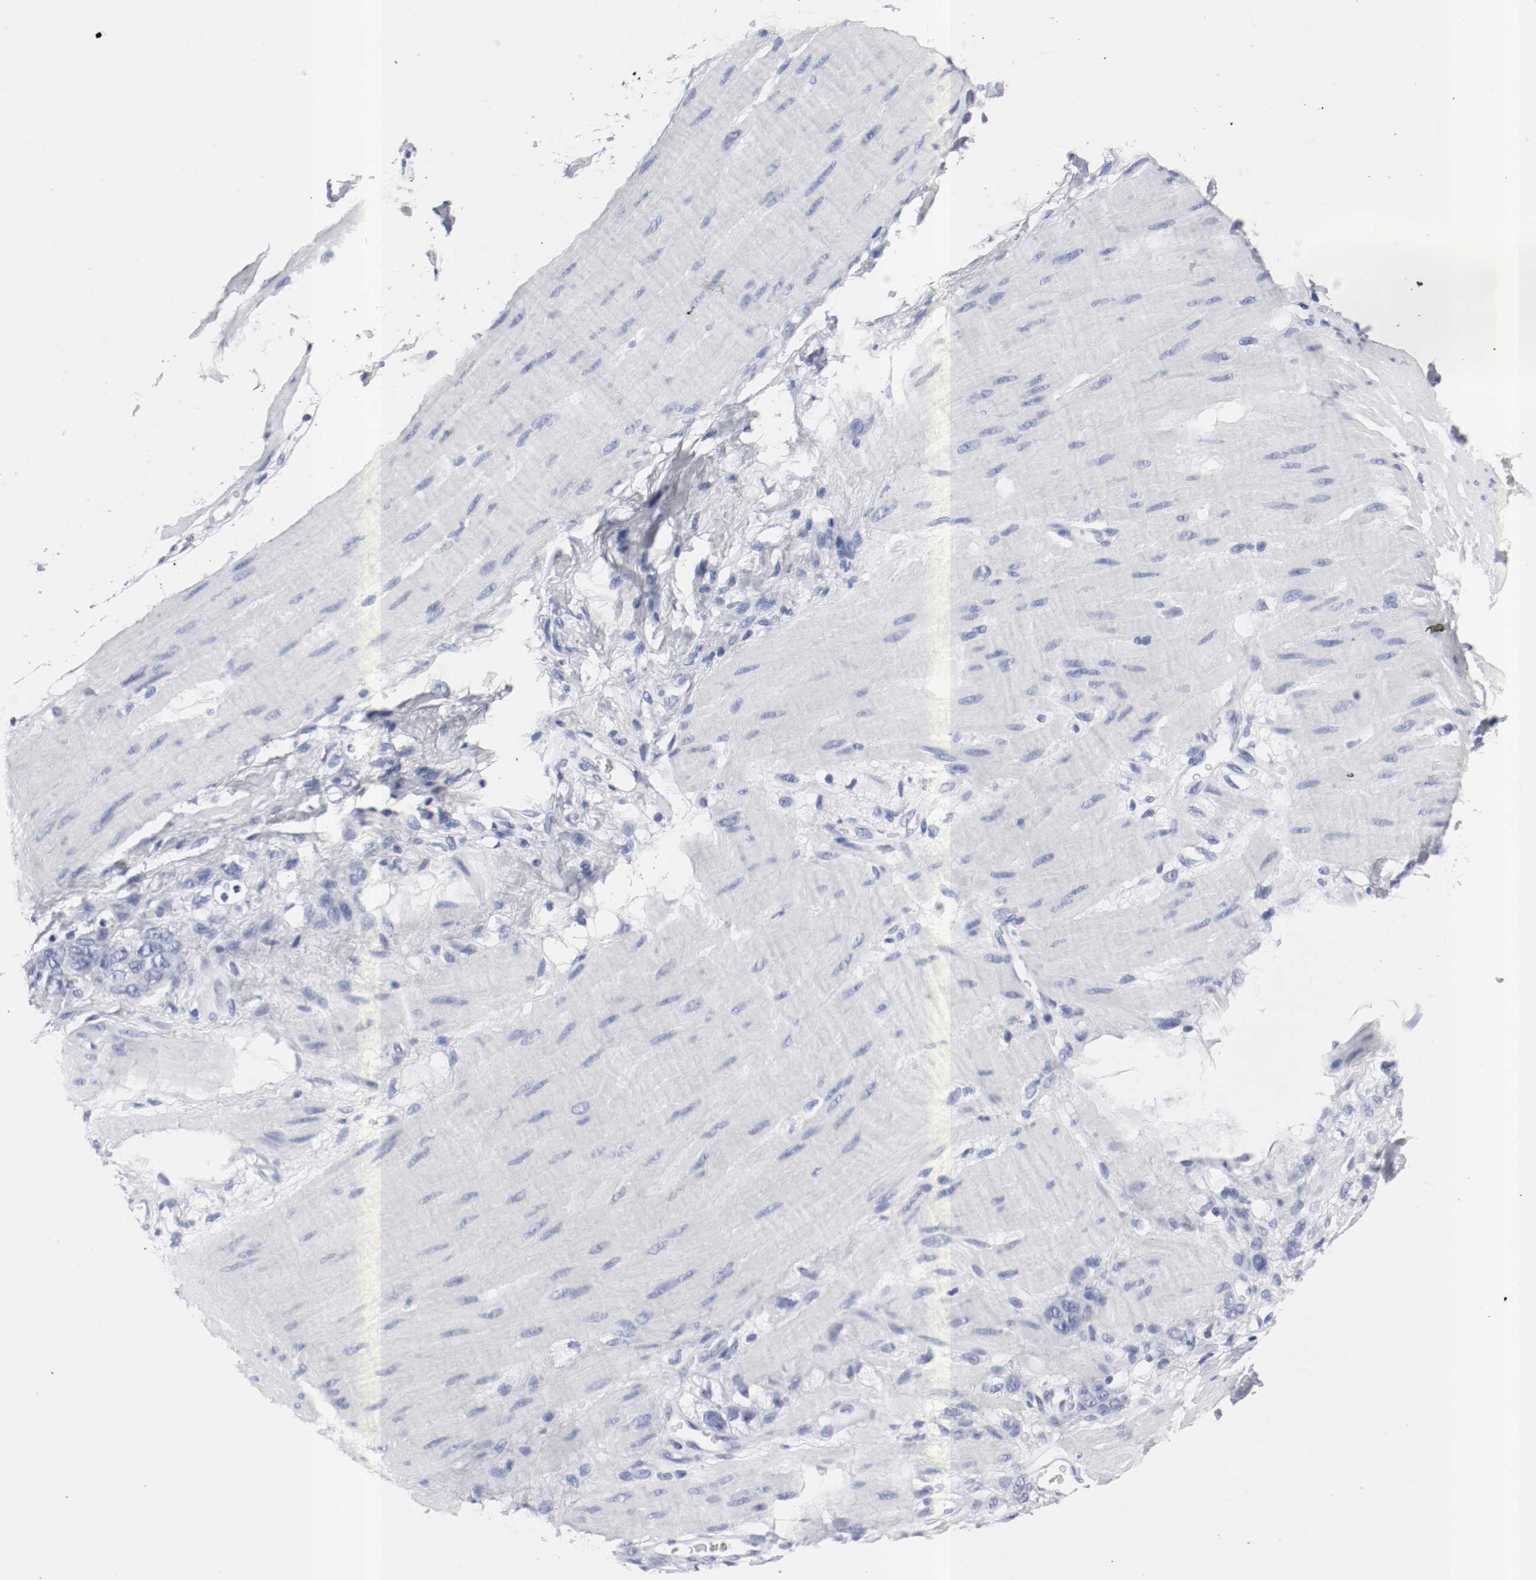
{"staining": {"intensity": "negative", "quantity": "none", "location": "none"}, "tissue": "stomach cancer", "cell_type": "Tumor cells", "image_type": "cancer", "snomed": [{"axis": "morphology", "description": "Adenocarcinoma, NOS"}, {"axis": "topography", "description": "Stomach"}], "caption": "DAB (3,3'-diaminobenzidine) immunohistochemical staining of human stomach cancer exhibits no significant positivity in tumor cells. (Brightfield microscopy of DAB immunohistochemistry (IHC) at high magnification).", "gene": "GAD1", "patient": {"sex": "male", "age": 82}}